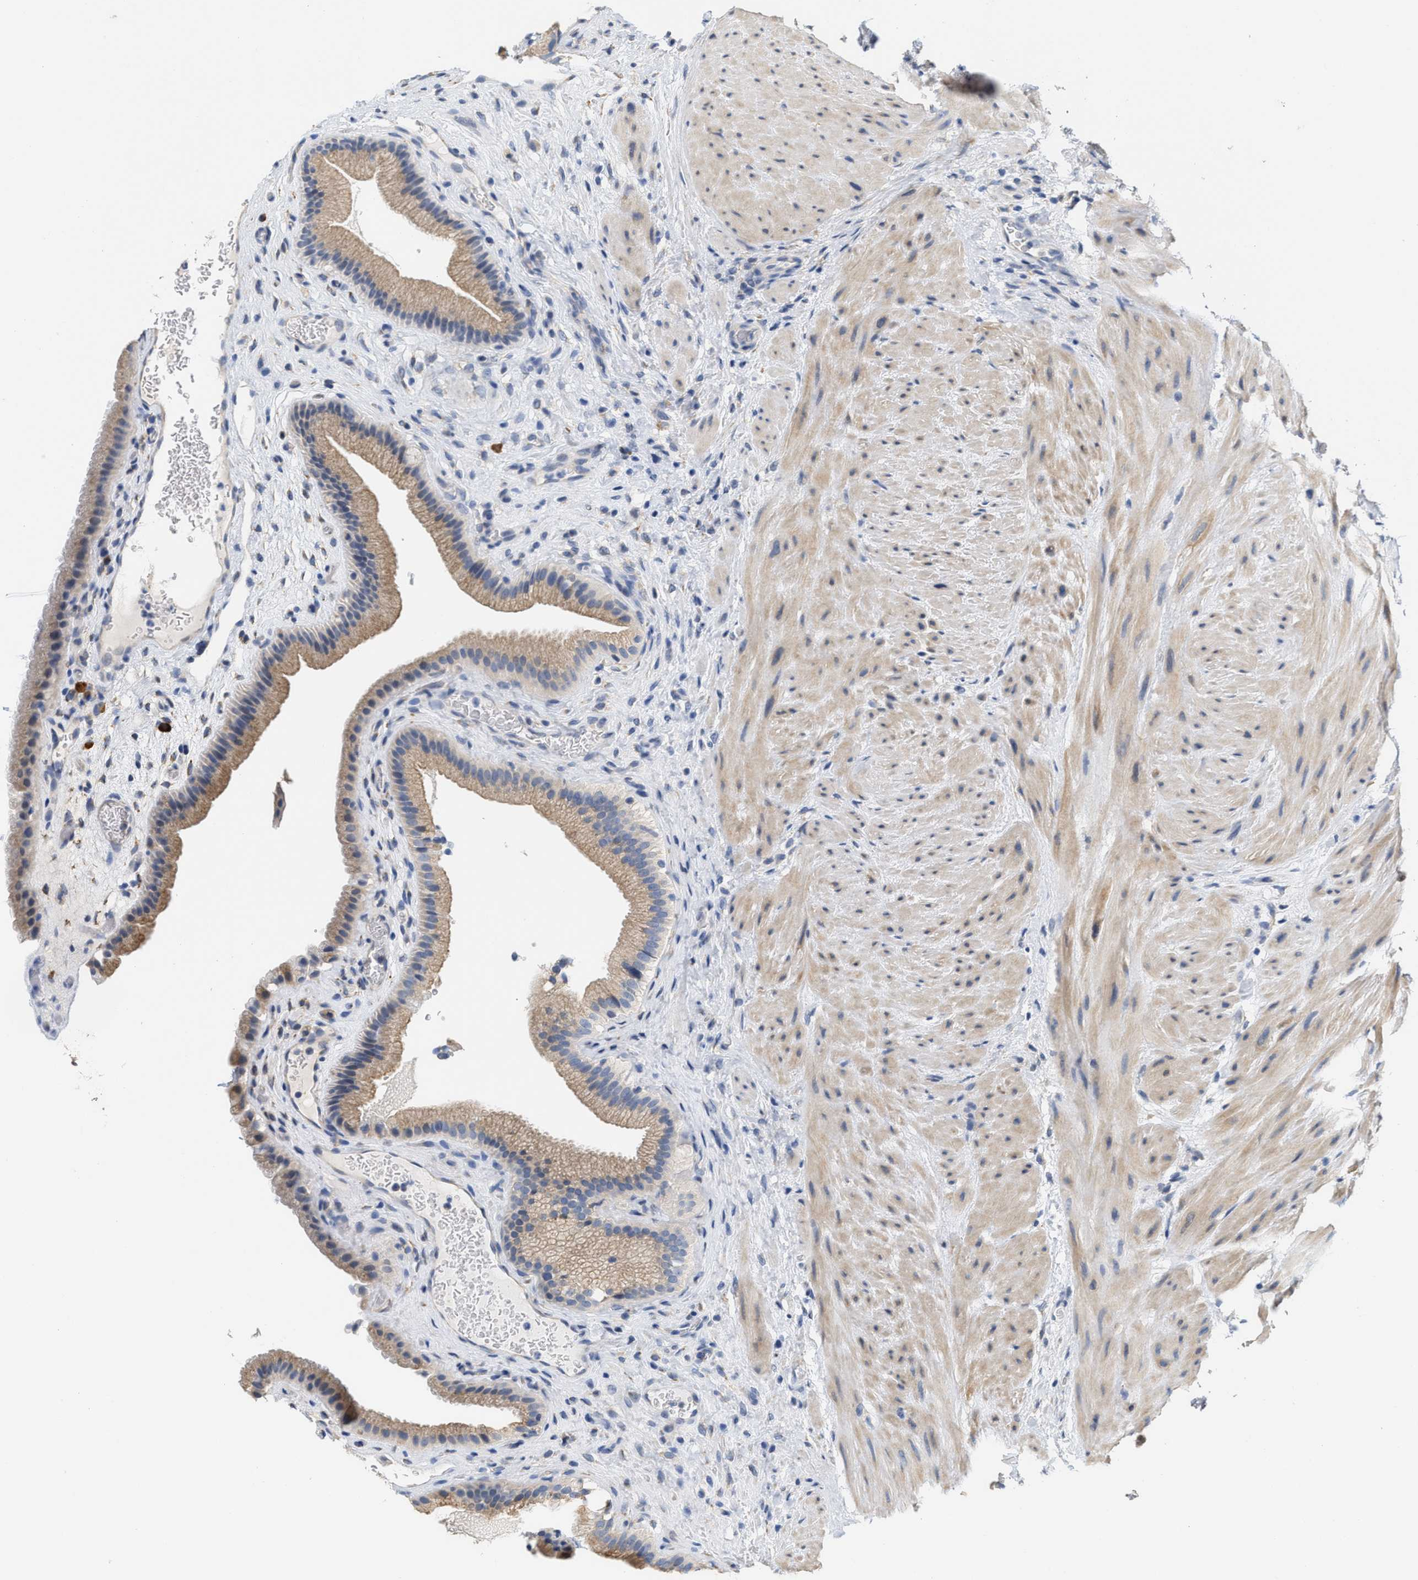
{"staining": {"intensity": "moderate", "quantity": ">75%", "location": "cytoplasmic/membranous"}, "tissue": "gallbladder", "cell_type": "Glandular cells", "image_type": "normal", "snomed": [{"axis": "morphology", "description": "Normal tissue, NOS"}, {"axis": "topography", "description": "Gallbladder"}], "caption": "This is a photomicrograph of immunohistochemistry staining of normal gallbladder, which shows moderate positivity in the cytoplasmic/membranous of glandular cells.", "gene": "RYR2", "patient": {"sex": "male", "age": 49}}